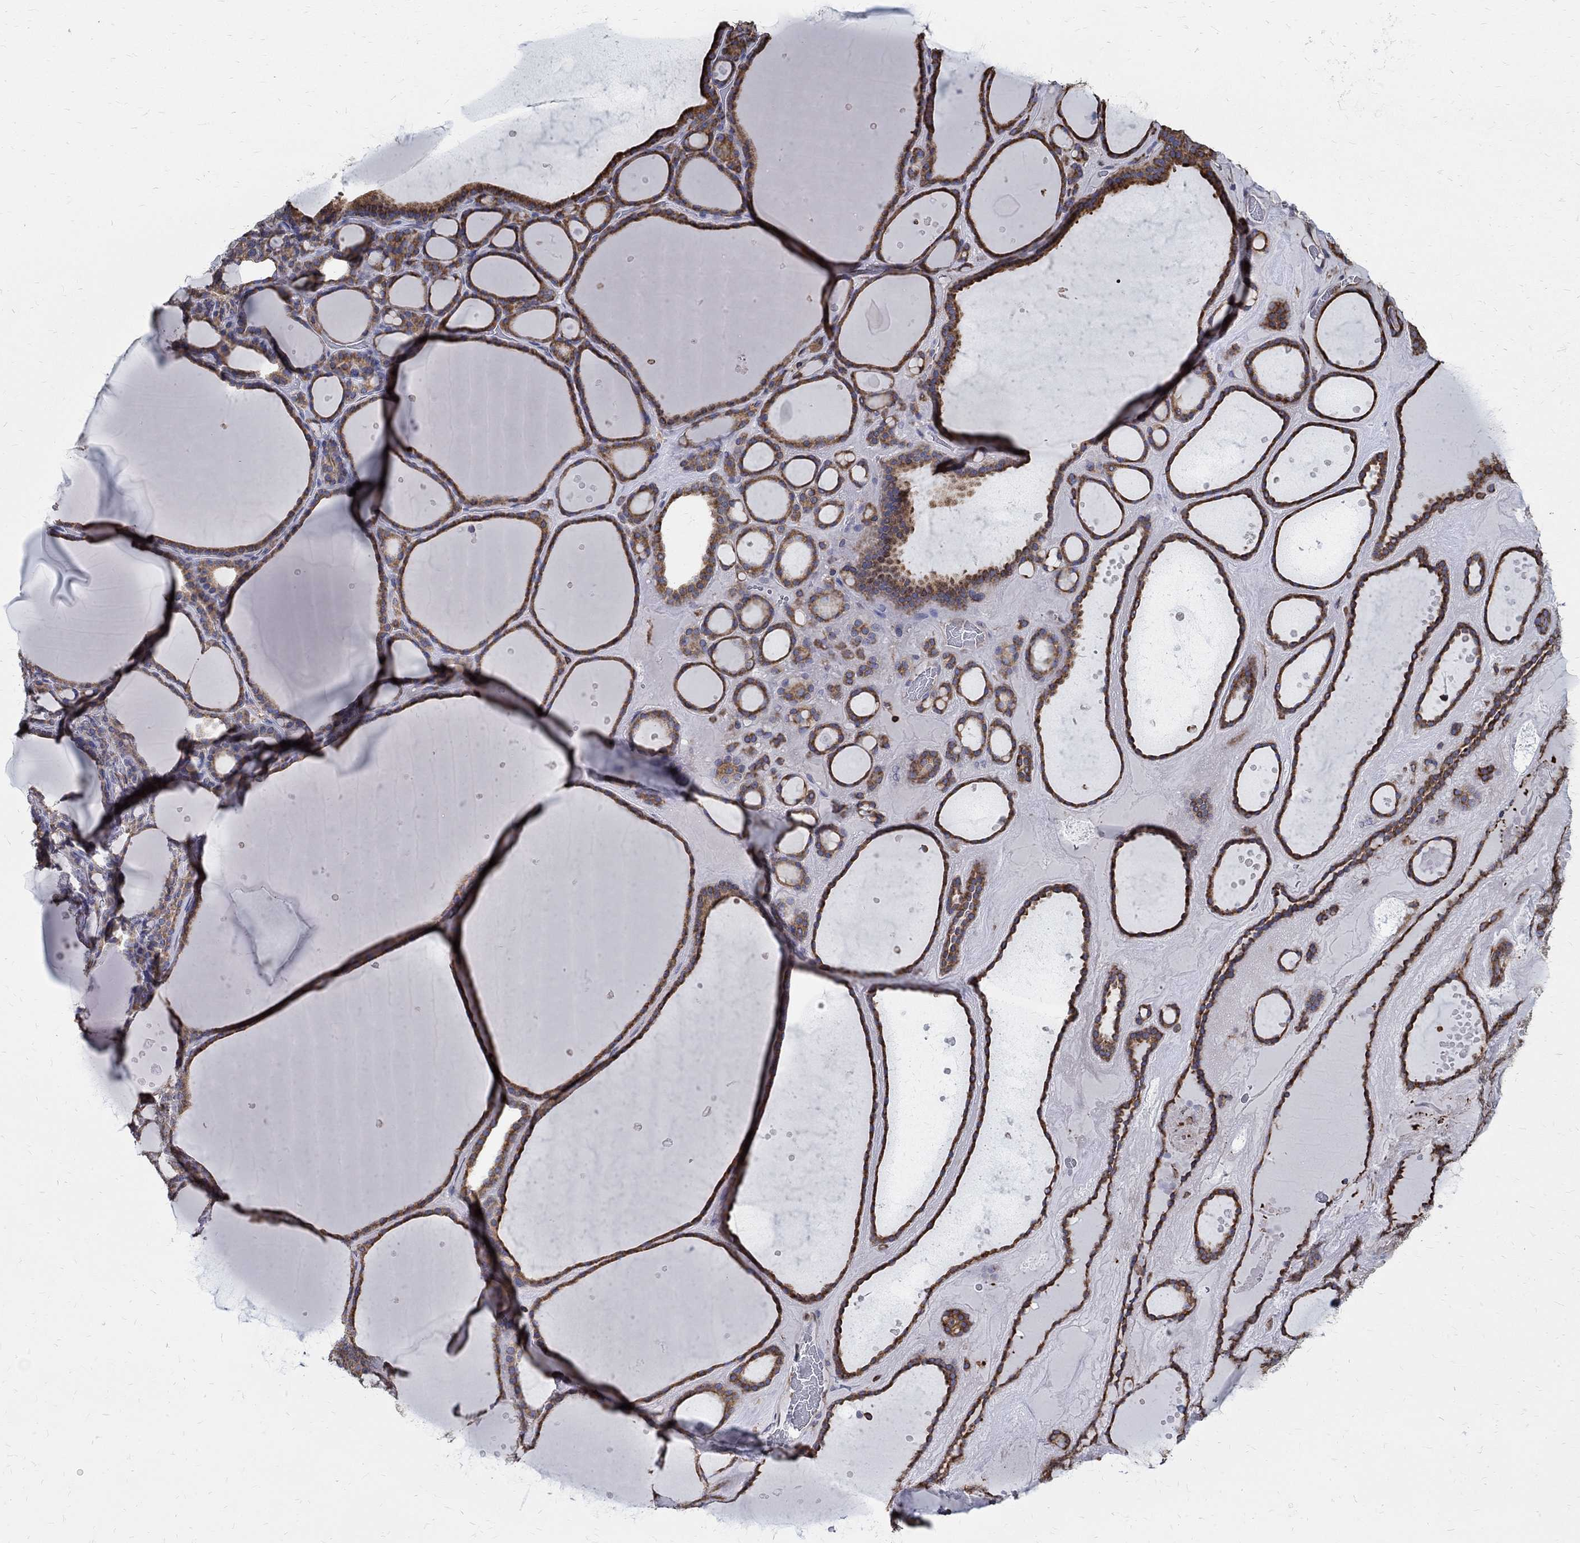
{"staining": {"intensity": "moderate", "quantity": ">75%", "location": "cytoplasmic/membranous"}, "tissue": "thyroid gland", "cell_type": "Glandular cells", "image_type": "normal", "snomed": [{"axis": "morphology", "description": "Normal tissue, NOS"}, {"axis": "topography", "description": "Thyroid gland"}], "caption": "Approximately >75% of glandular cells in benign human thyroid gland display moderate cytoplasmic/membranous protein positivity as visualized by brown immunohistochemical staining.", "gene": "AGAP2", "patient": {"sex": "male", "age": 63}}